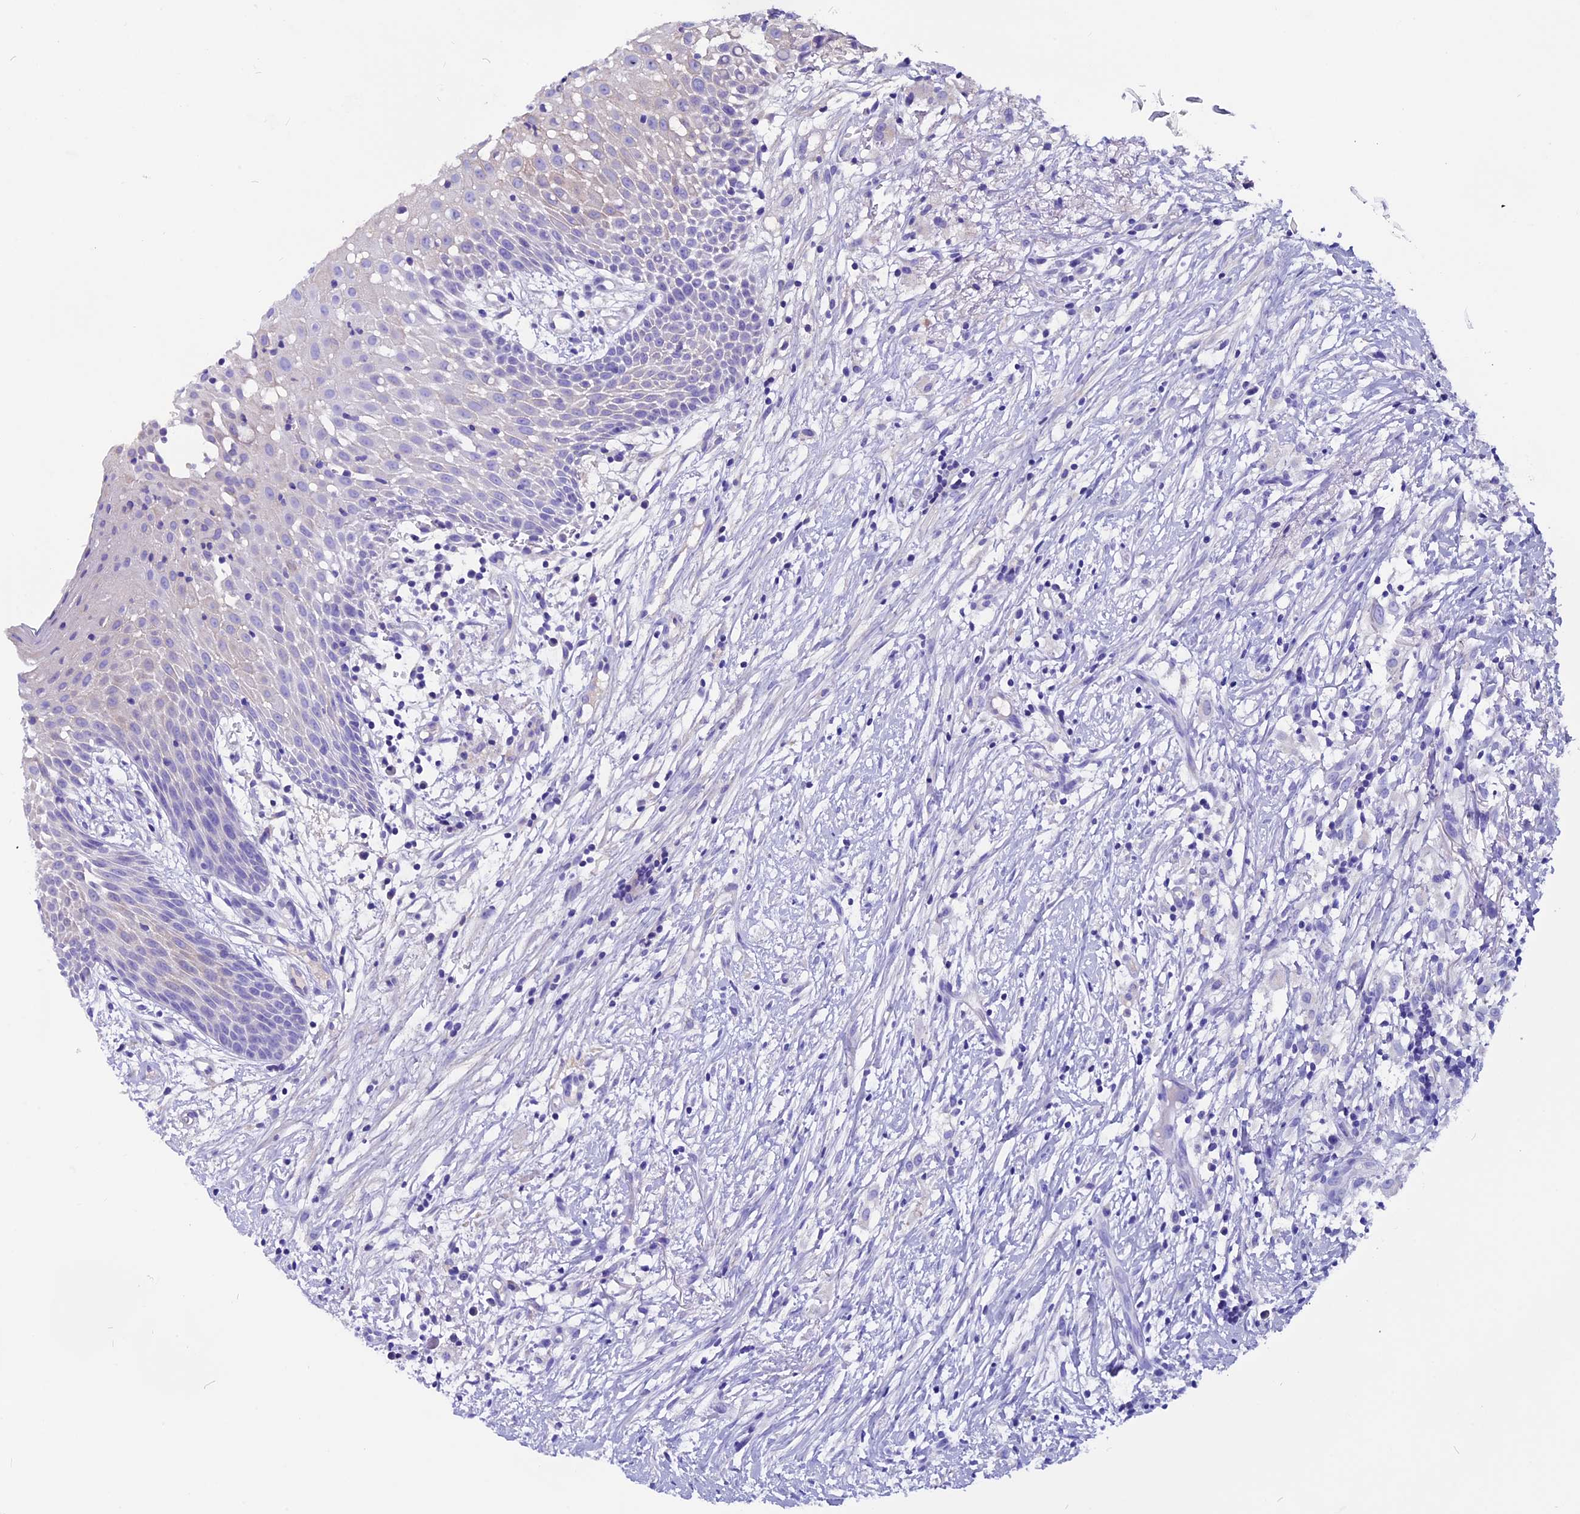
{"staining": {"intensity": "negative", "quantity": "none", "location": "none"}, "tissue": "oral mucosa", "cell_type": "Squamous epithelial cells", "image_type": "normal", "snomed": [{"axis": "morphology", "description": "Normal tissue, NOS"}, {"axis": "topography", "description": "Oral tissue"}], "caption": "Immunohistochemical staining of normal oral mucosa reveals no significant positivity in squamous epithelial cells.", "gene": "CCBE1", "patient": {"sex": "female", "age": 69}}